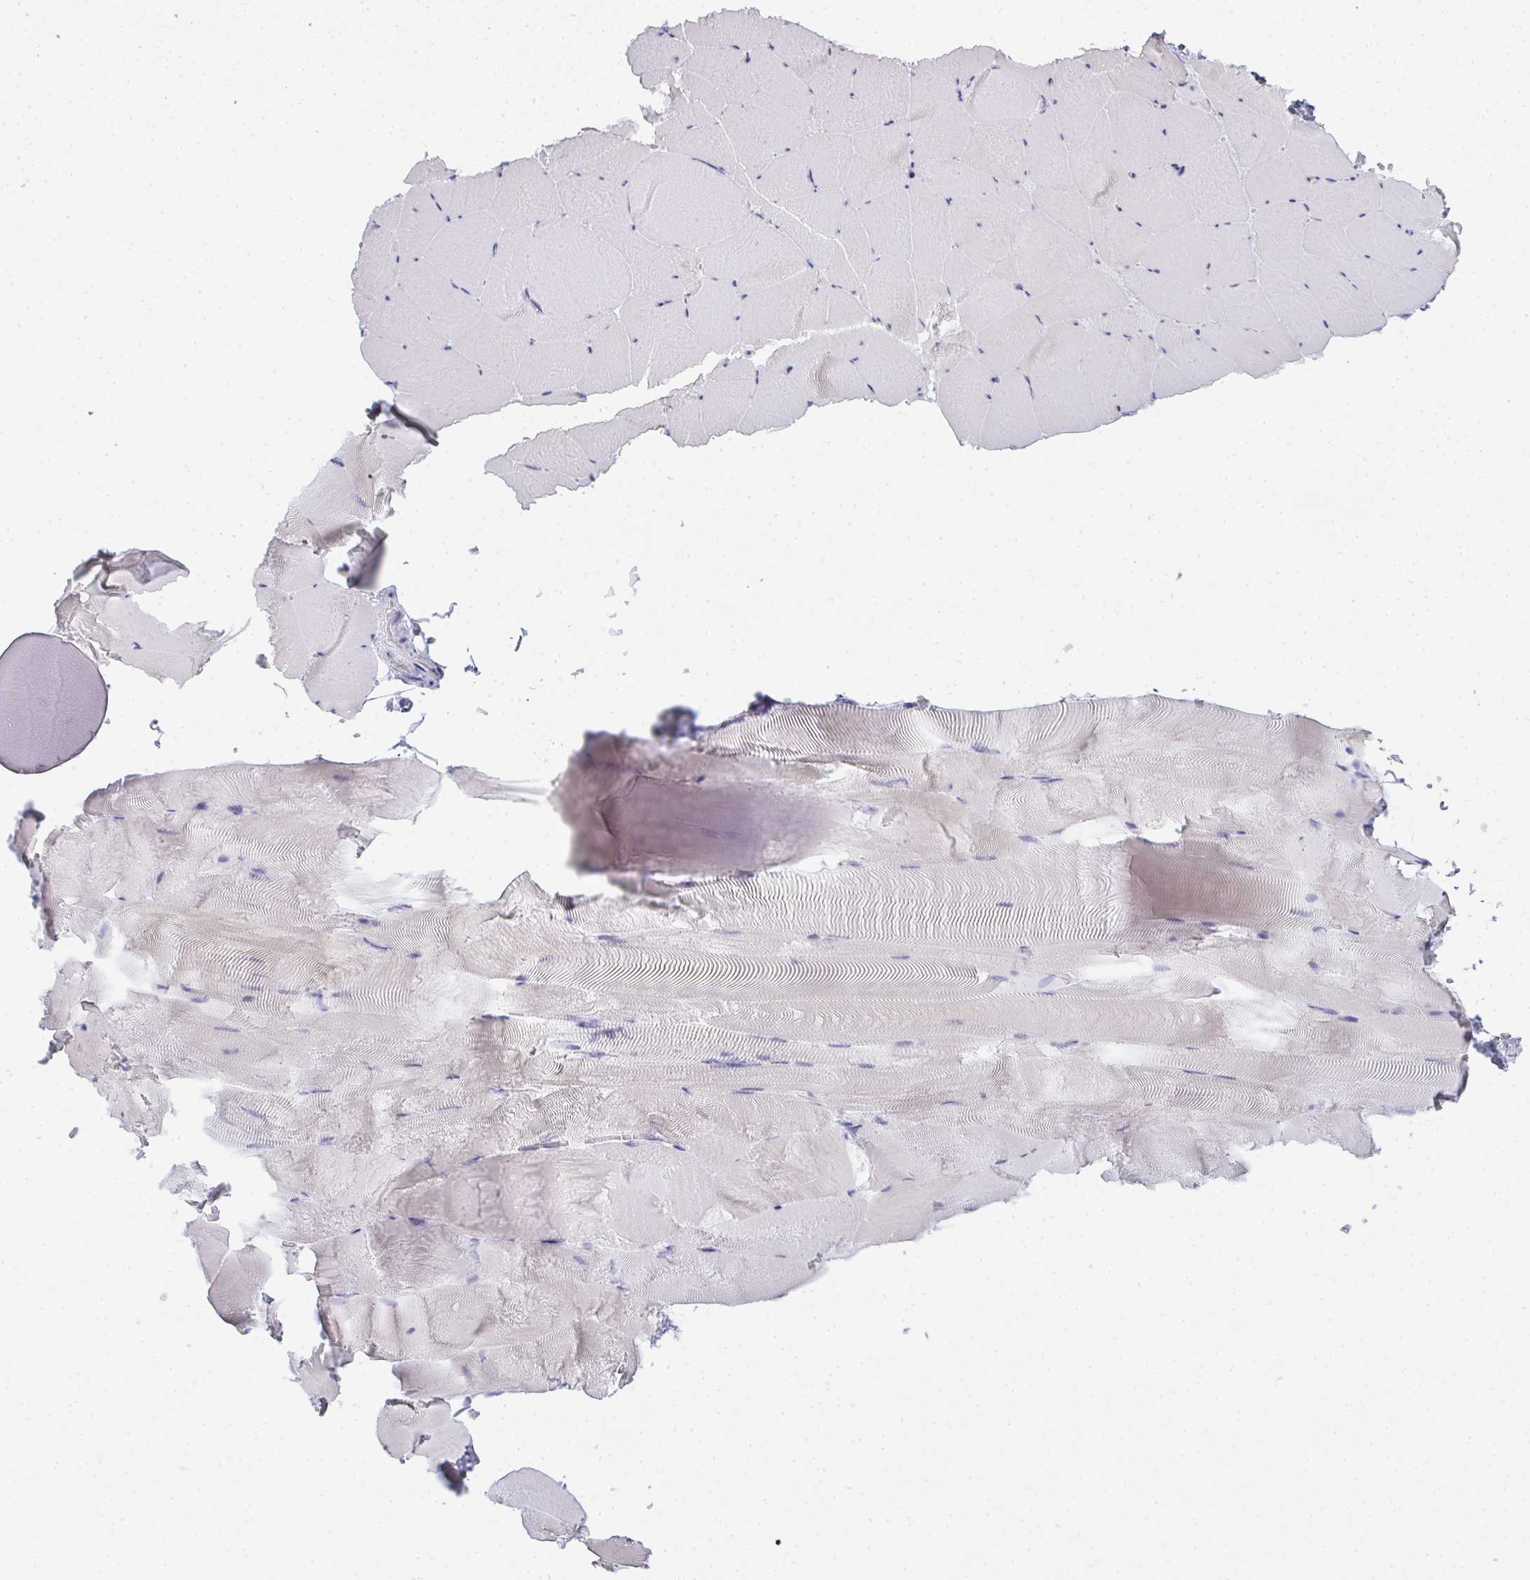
{"staining": {"intensity": "negative", "quantity": "none", "location": "none"}, "tissue": "skeletal muscle", "cell_type": "Myocytes", "image_type": "normal", "snomed": [{"axis": "morphology", "description": "Normal tissue, NOS"}, {"axis": "topography", "description": "Skeletal muscle"}], "caption": "This is a image of immunohistochemistry (IHC) staining of unremarkable skeletal muscle, which shows no expression in myocytes.", "gene": "GSDMB", "patient": {"sex": "female", "age": 64}}